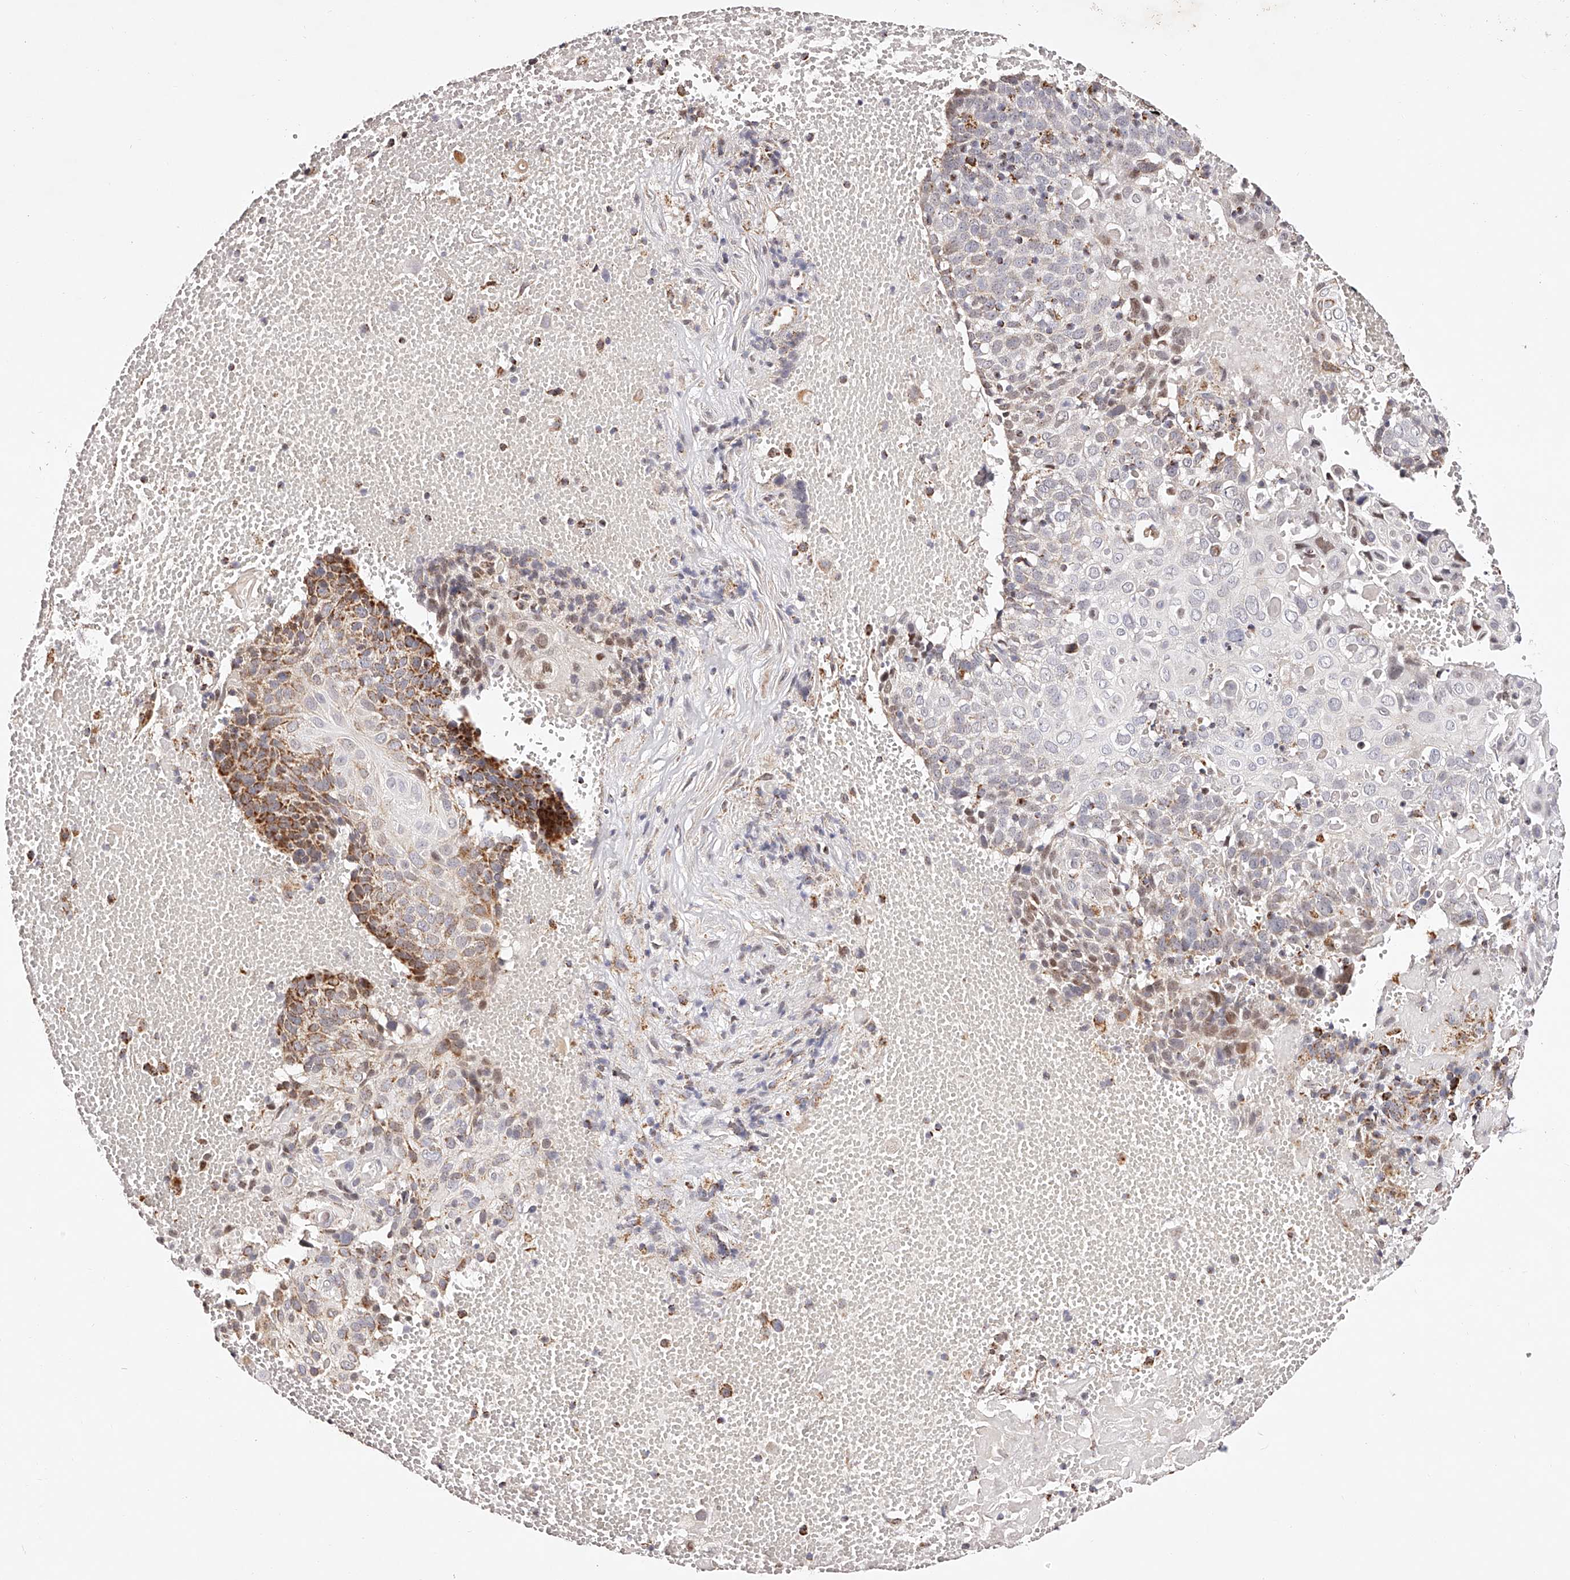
{"staining": {"intensity": "moderate", "quantity": "25%-75%", "location": "cytoplasmic/membranous"}, "tissue": "cervical cancer", "cell_type": "Tumor cells", "image_type": "cancer", "snomed": [{"axis": "morphology", "description": "Squamous cell carcinoma, NOS"}, {"axis": "topography", "description": "Cervix"}], "caption": "About 25%-75% of tumor cells in human cervical cancer display moderate cytoplasmic/membranous protein positivity as visualized by brown immunohistochemical staining.", "gene": "NDUFV3", "patient": {"sex": "female", "age": 74}}